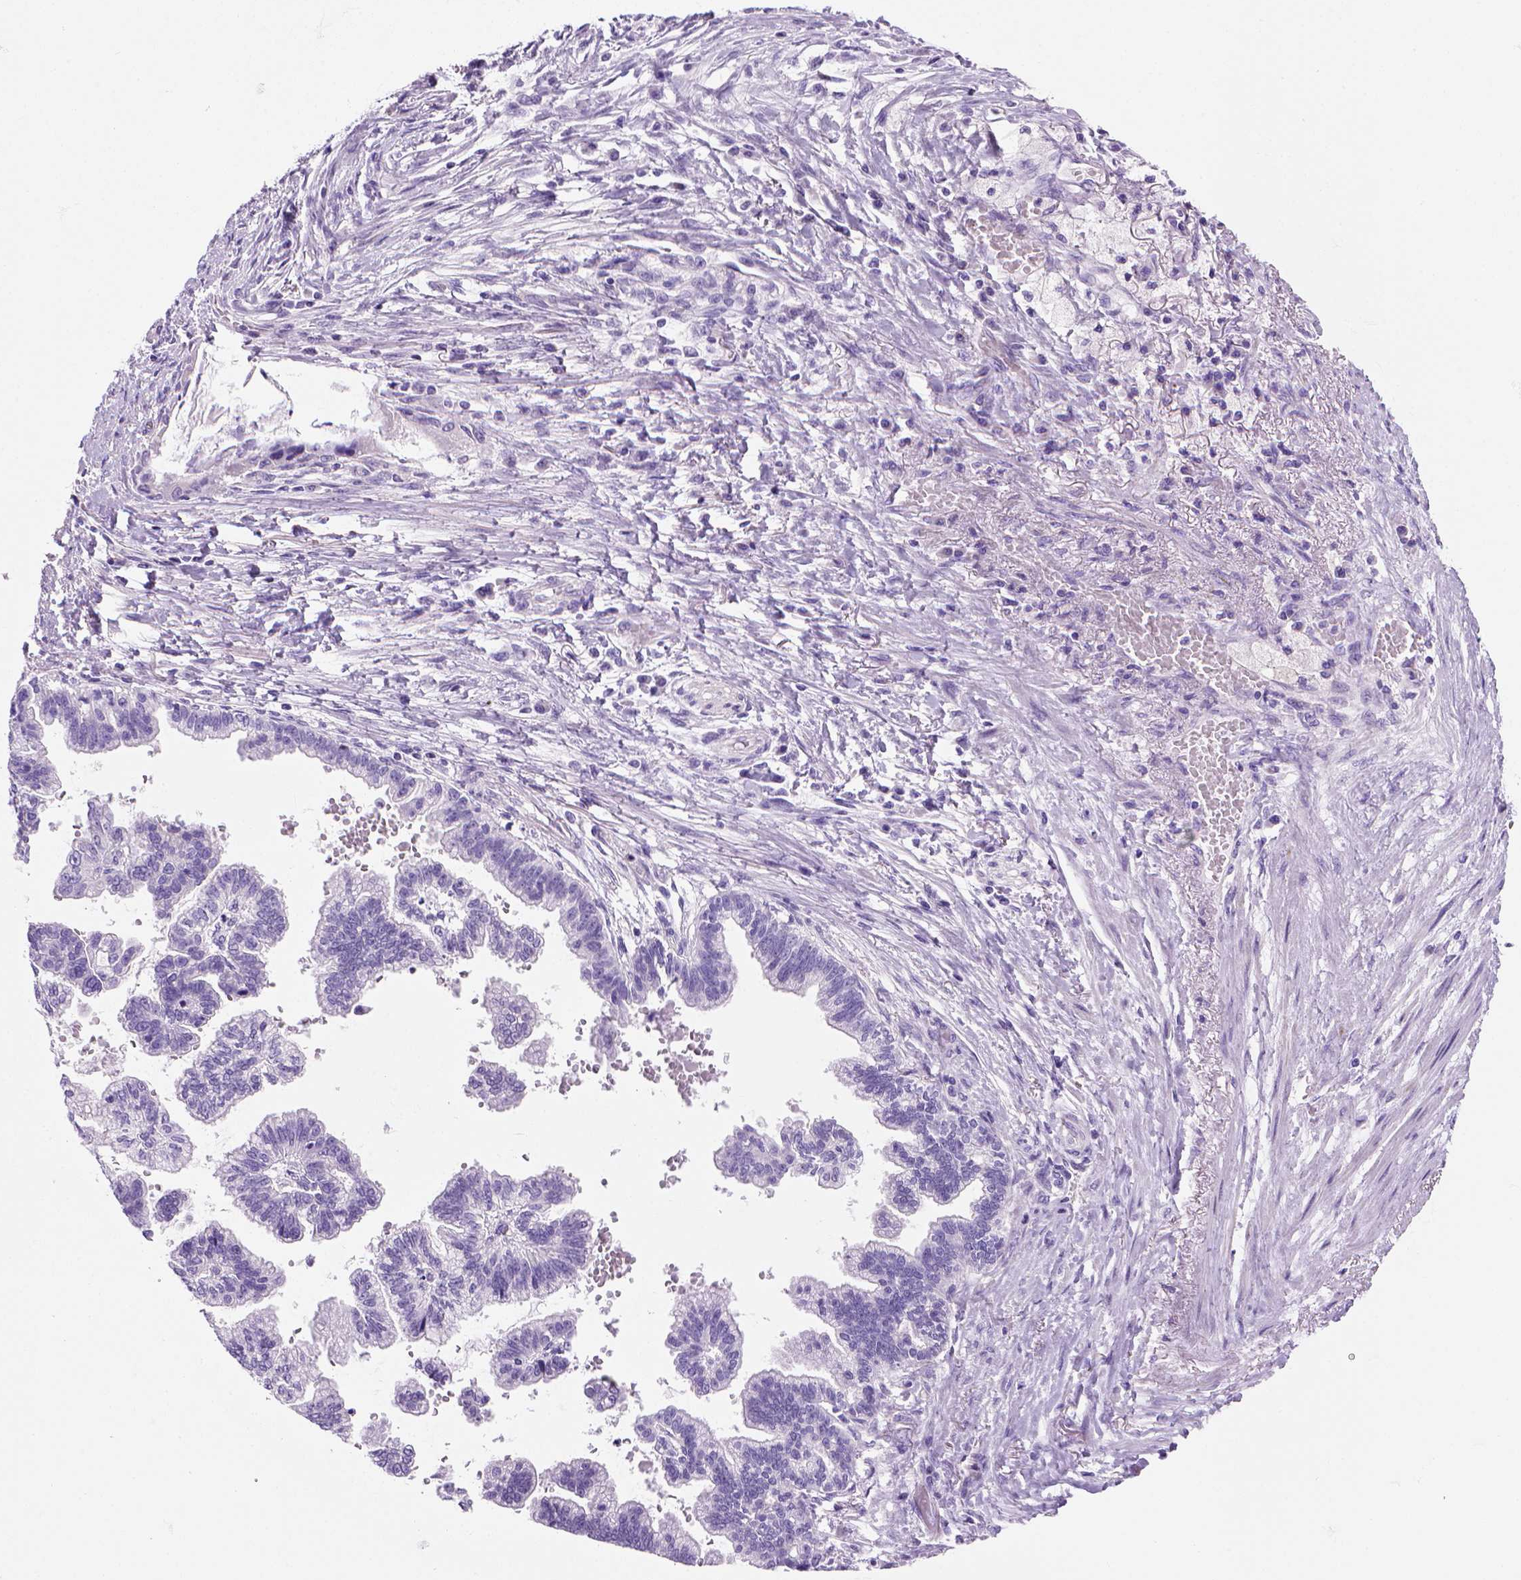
{"staining": {"intensity": "negative", "quantity": "none", "location": "none"}, "tissue": "stomach cancer", "cell_type": "Tumor cells", "image_type": "cancer", "snomed": [{"axis": "morphology", "description": "Adenocarcinoma, NOS"}, {"axis": "topography", "description": "Stomach"}], "caption": "DAB immunohistochemical staining of human stomach cancer (adenocarcinoma) exhibits no significant staining in tumor cells.", "gene": "ARHGEF33", "patient": {"sex": "male", "age": 83}}